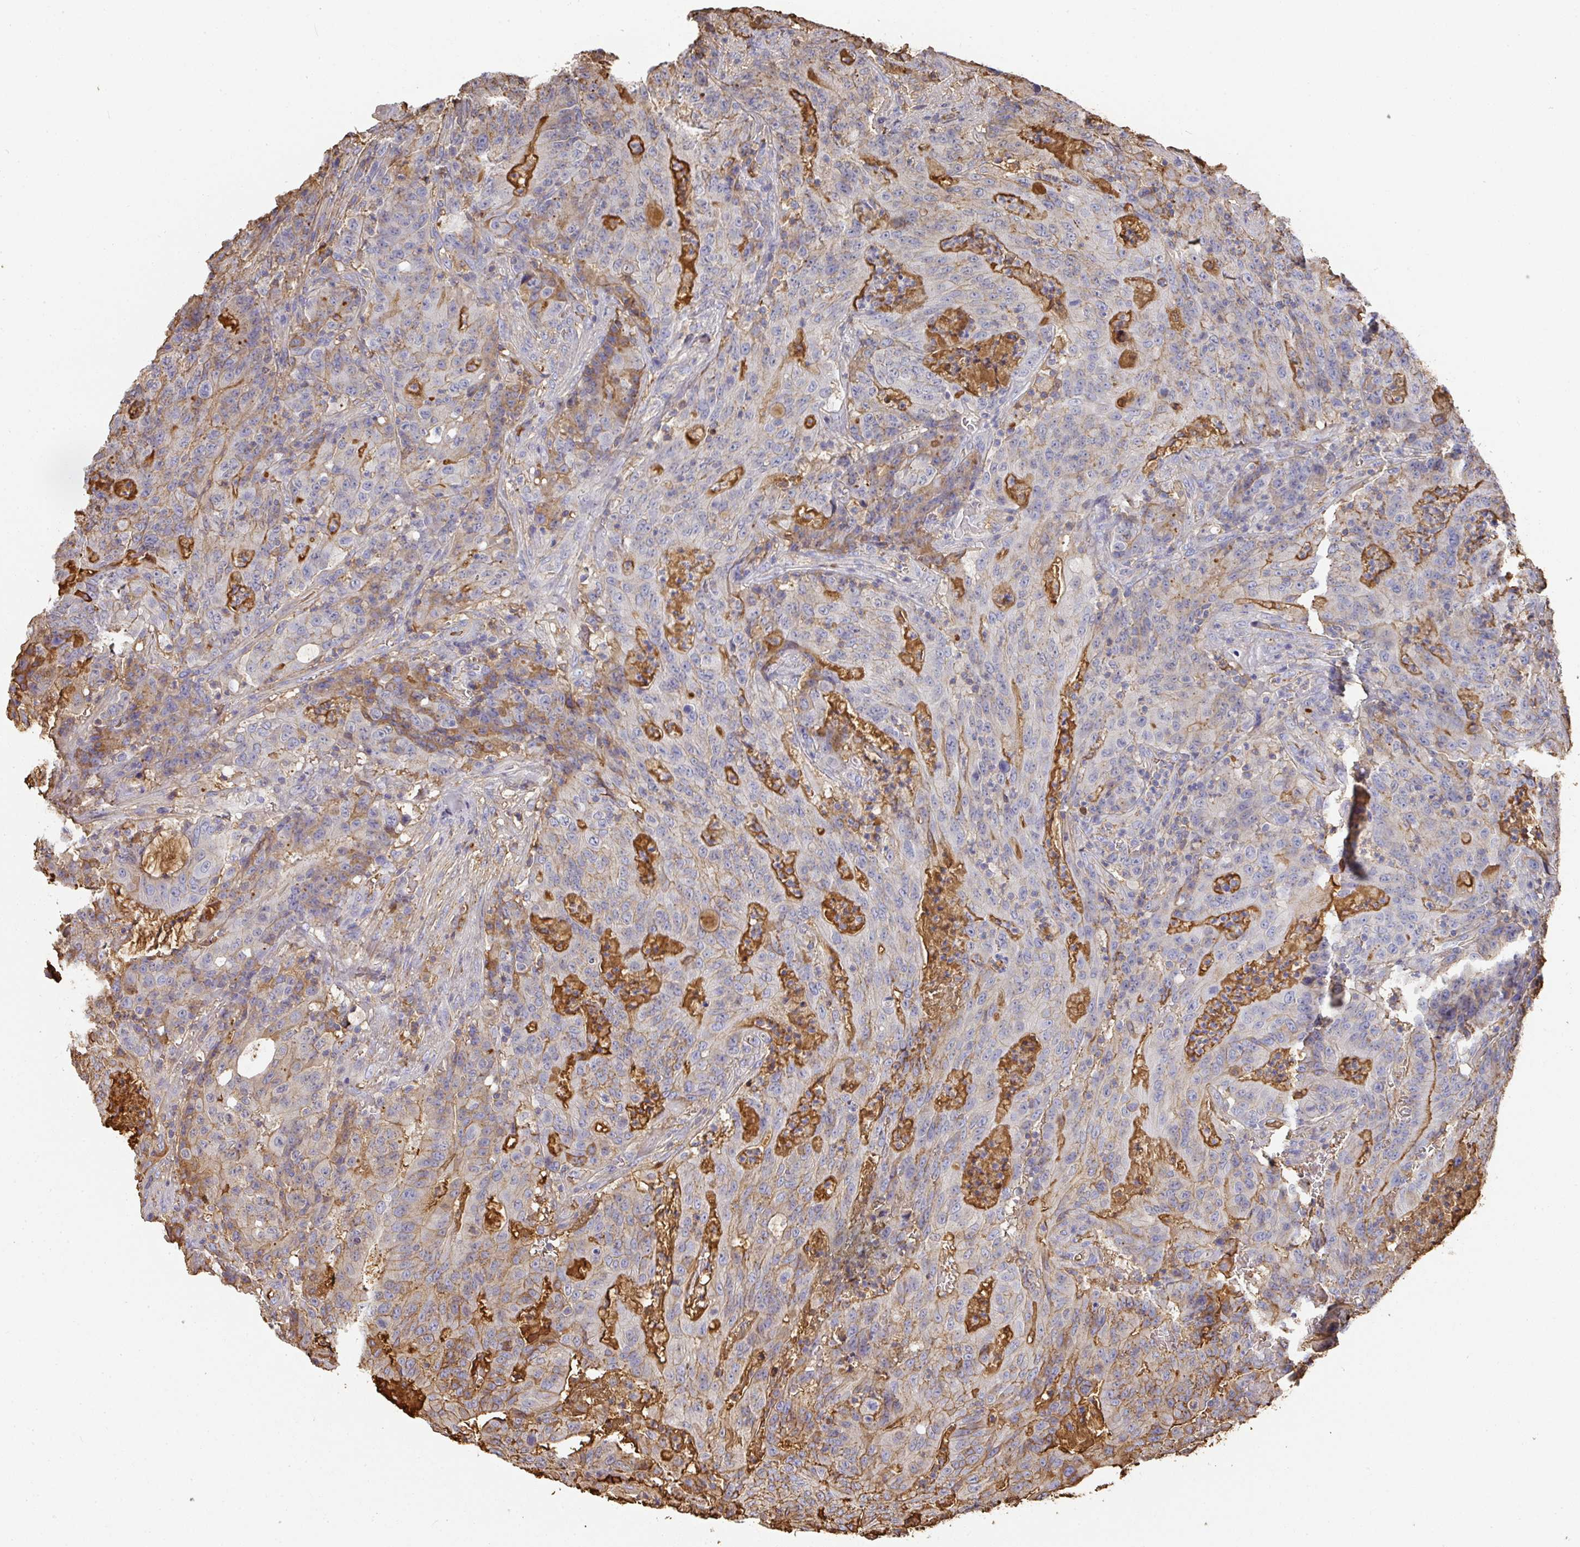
{"staining": {"intensity": "weak", "quantity": "<25%", "location": "cytoplasmic/membranous"}, "tissue": "colorectal cancer", "cell_type": "Tumor cells", "image_type": "cancer", "snomed": [{"axis": "morphology", "description": "Adenocarcinoma, NOS"}, {"axis": "topography", "description": "Colon"}], "caption": "Immunohistochemical staining of colorectal adenocarcinoma exhibits no significant staining in tumor cells.", "gene": "ALB", "patient": {"sex": "male", "age": 83}}